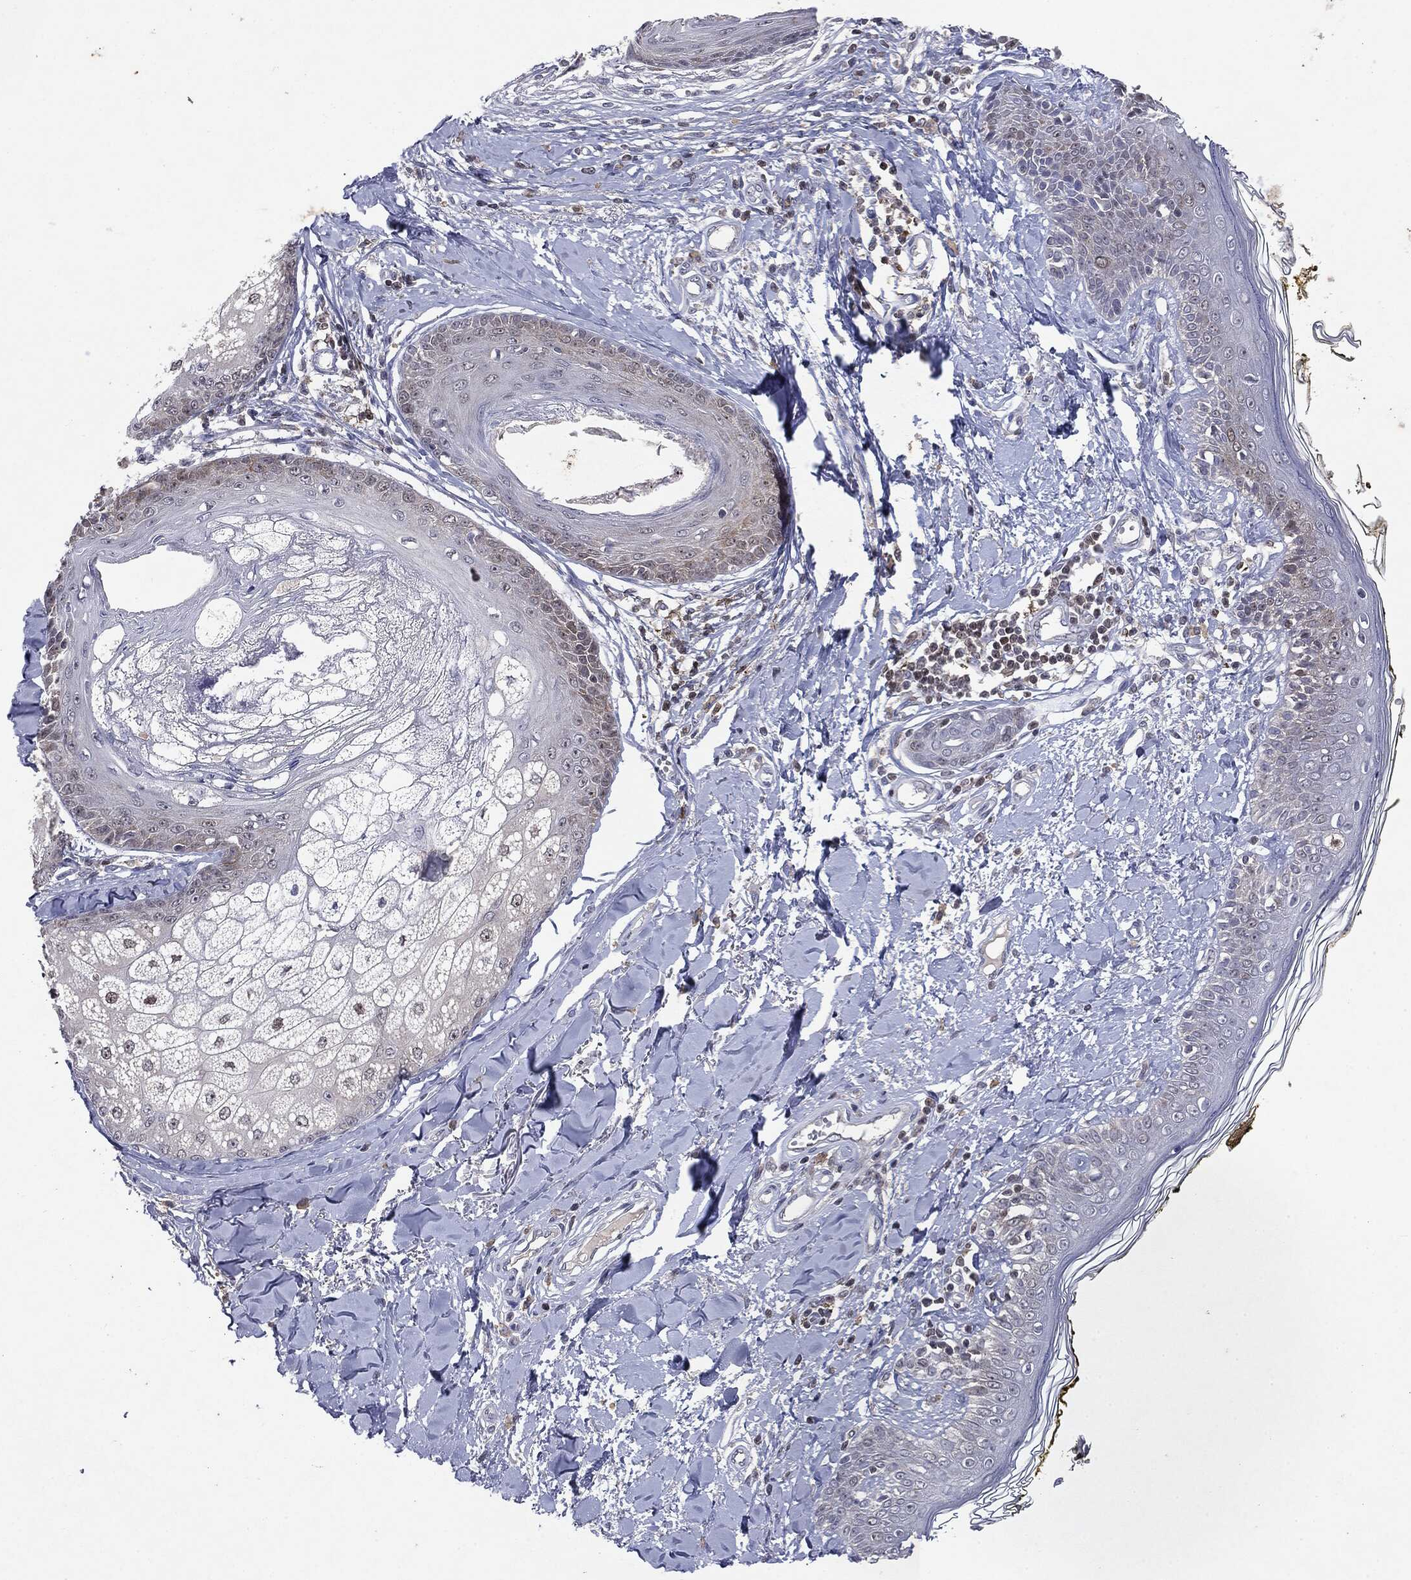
{"staining": {"intensity": "negative", "quantity": "none", "location": "none"}, "tissue": "skin", "cell_type": "Fibroblasts", "image_type": "normal", "snomed": [{"axis": "morphology", "description": "Normal tissue, NOS"}, {"axis": "topography", "description": "Skin"}], "caption": "The immunohistochemistry (IHC) histopathology image has no significant staining in fibroblasts of skin. The staining was performed using DAB to visualize the protein expression in brown, while the nuclei were stained in blue with hematoxylin (Magnification: 20x).", "gene": "KIF2C", "patient": {"sex": "male", "age": 76}}